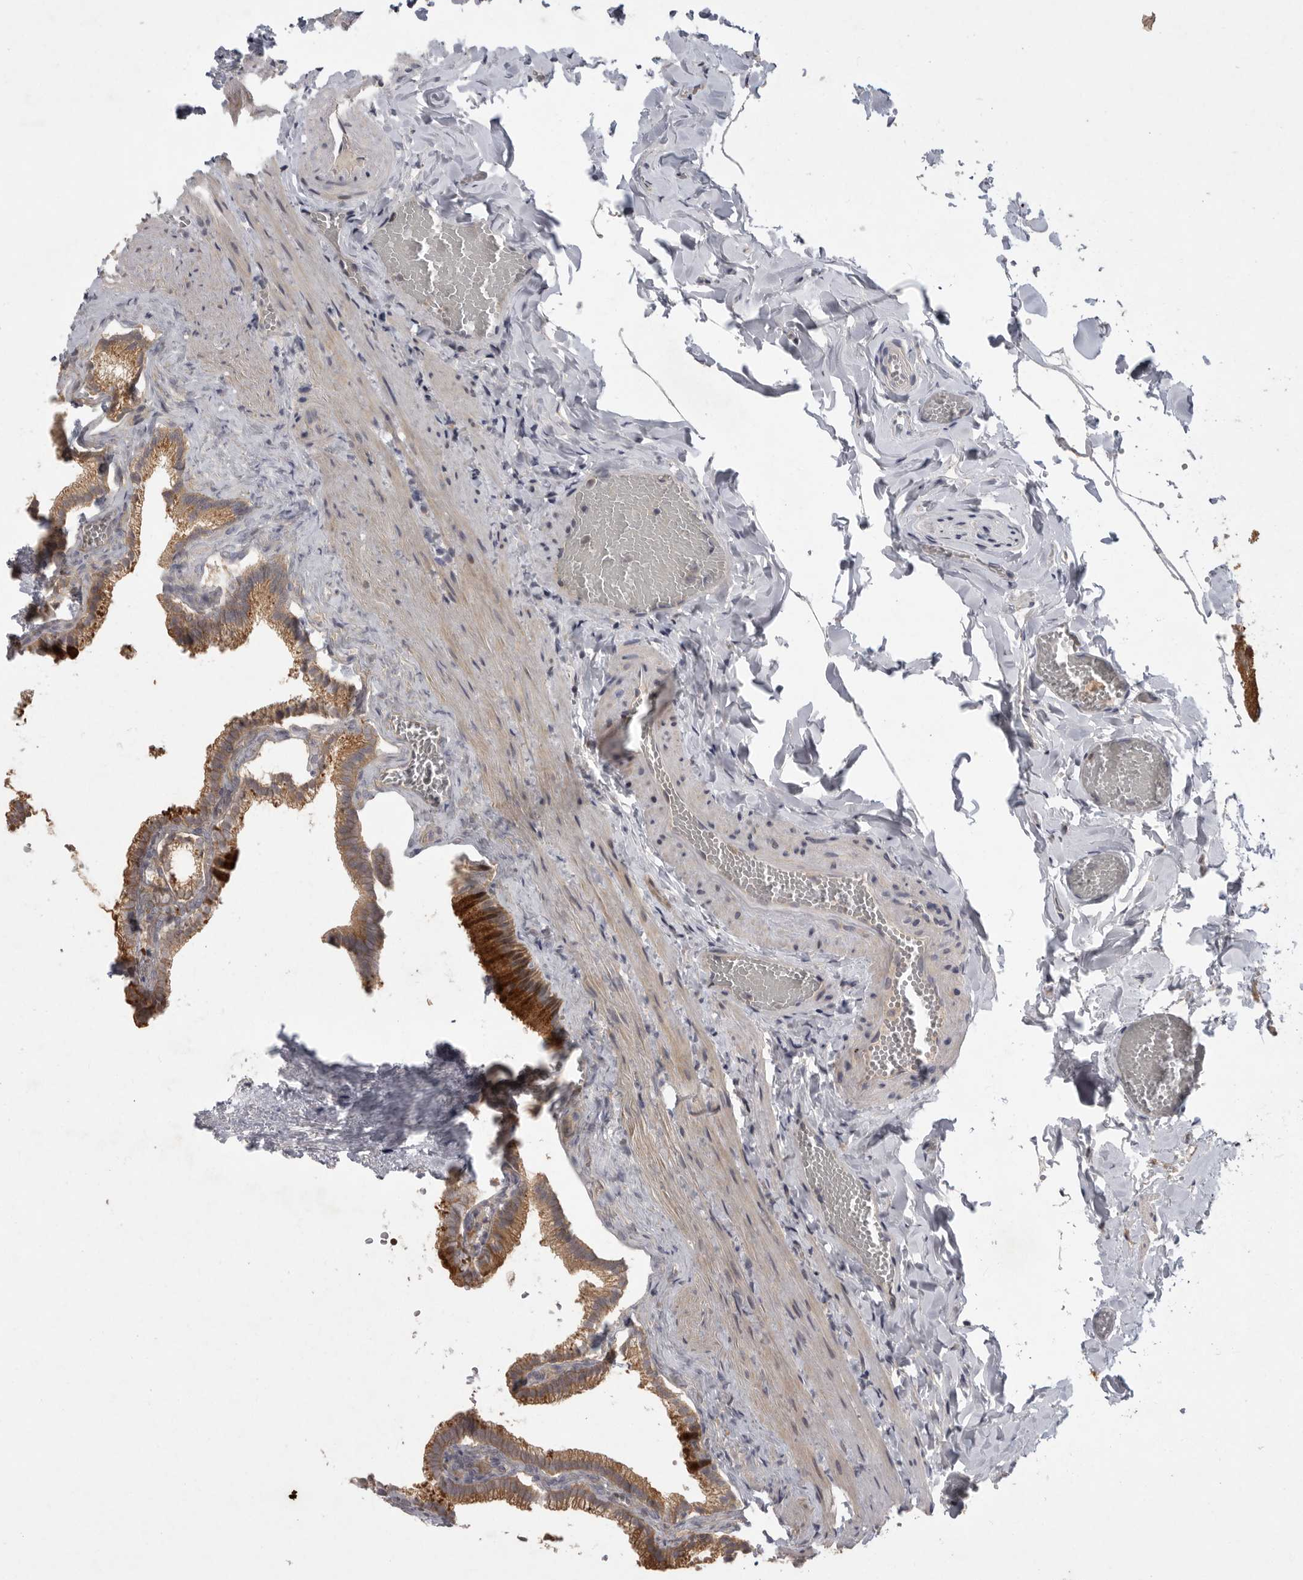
{"staining": {"intensity": "strong", "quantity": ">75%", "location": "cytoplasmic/membranous"}, "tissue": "gallbladder", "cell_type": "Glandular cells", "image_type": "normal", "snomed": [{"axis": "morphology", "description": "Normal tissue, NOS"}, {"axis": "topography", "description": "Gallbladder"}], "caption": "There is high levels of strong cytoplasmic/membranous staining in glandular cells of normal gallbladder, as demonstrated by immunohistochemical staining (brown color).", "gene": "MAN2A1", "patient": {"sex": "male", "age": 38}}